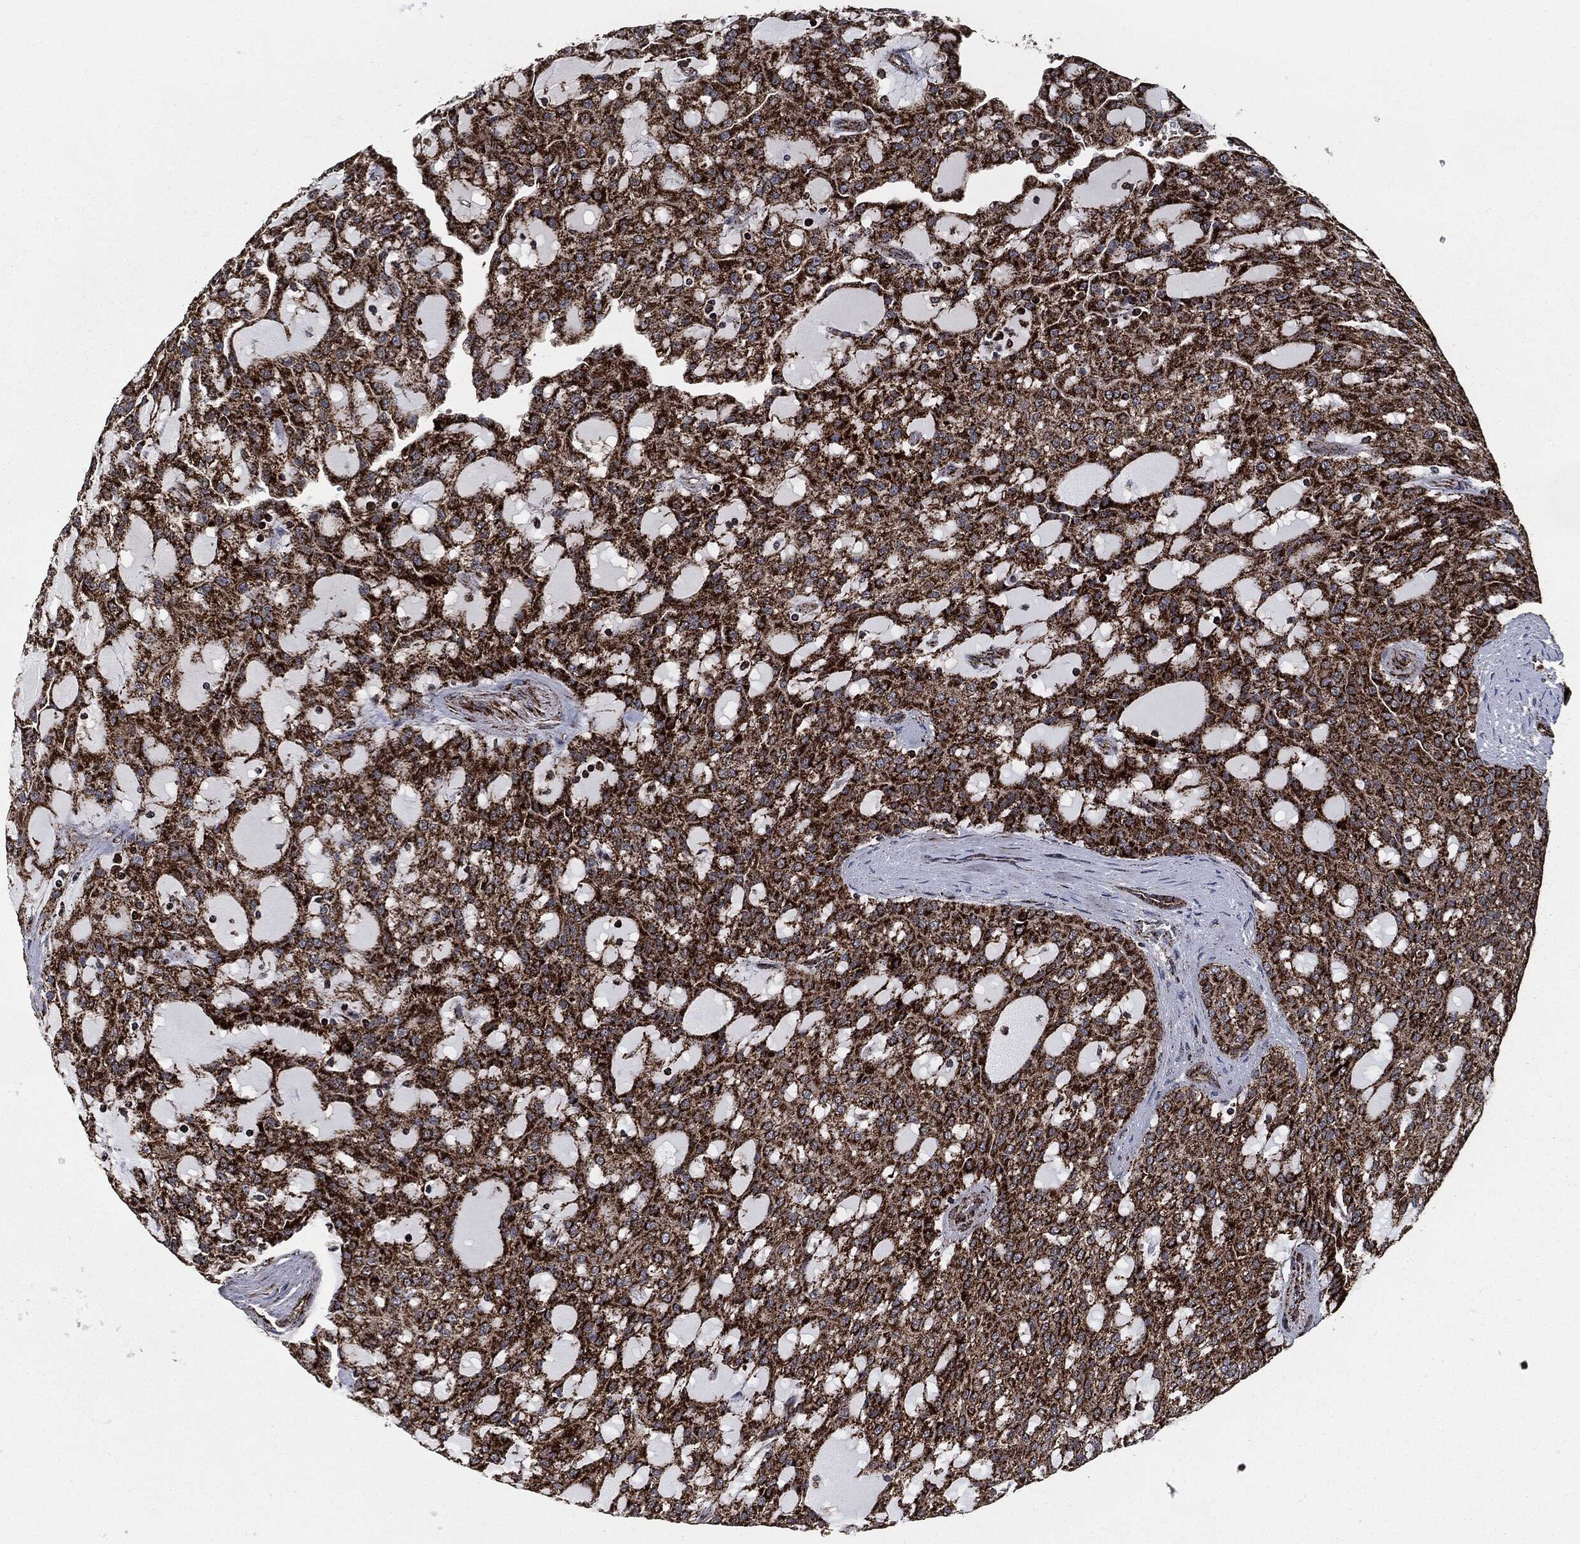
{"staining": {"intensity": "strong", "quantity": "25%-75%", "location": "cytoplasmic/membranous"}, "tissue": "renal cancer", "cell_type": "Tumor cells", "image_type": "cancer", "snomed": [{"axis": "morphology", "description": "Adenocarcinoma, NOS"}, {"axis": "topography", "description": "Kidney"}], "caption": "Renal cancer (adenocarcinoma) stained with a protein marker demonstrates strong staining in tumor cells.", "gene": "FH", "patient": {"sex": "male", "age": 63}}